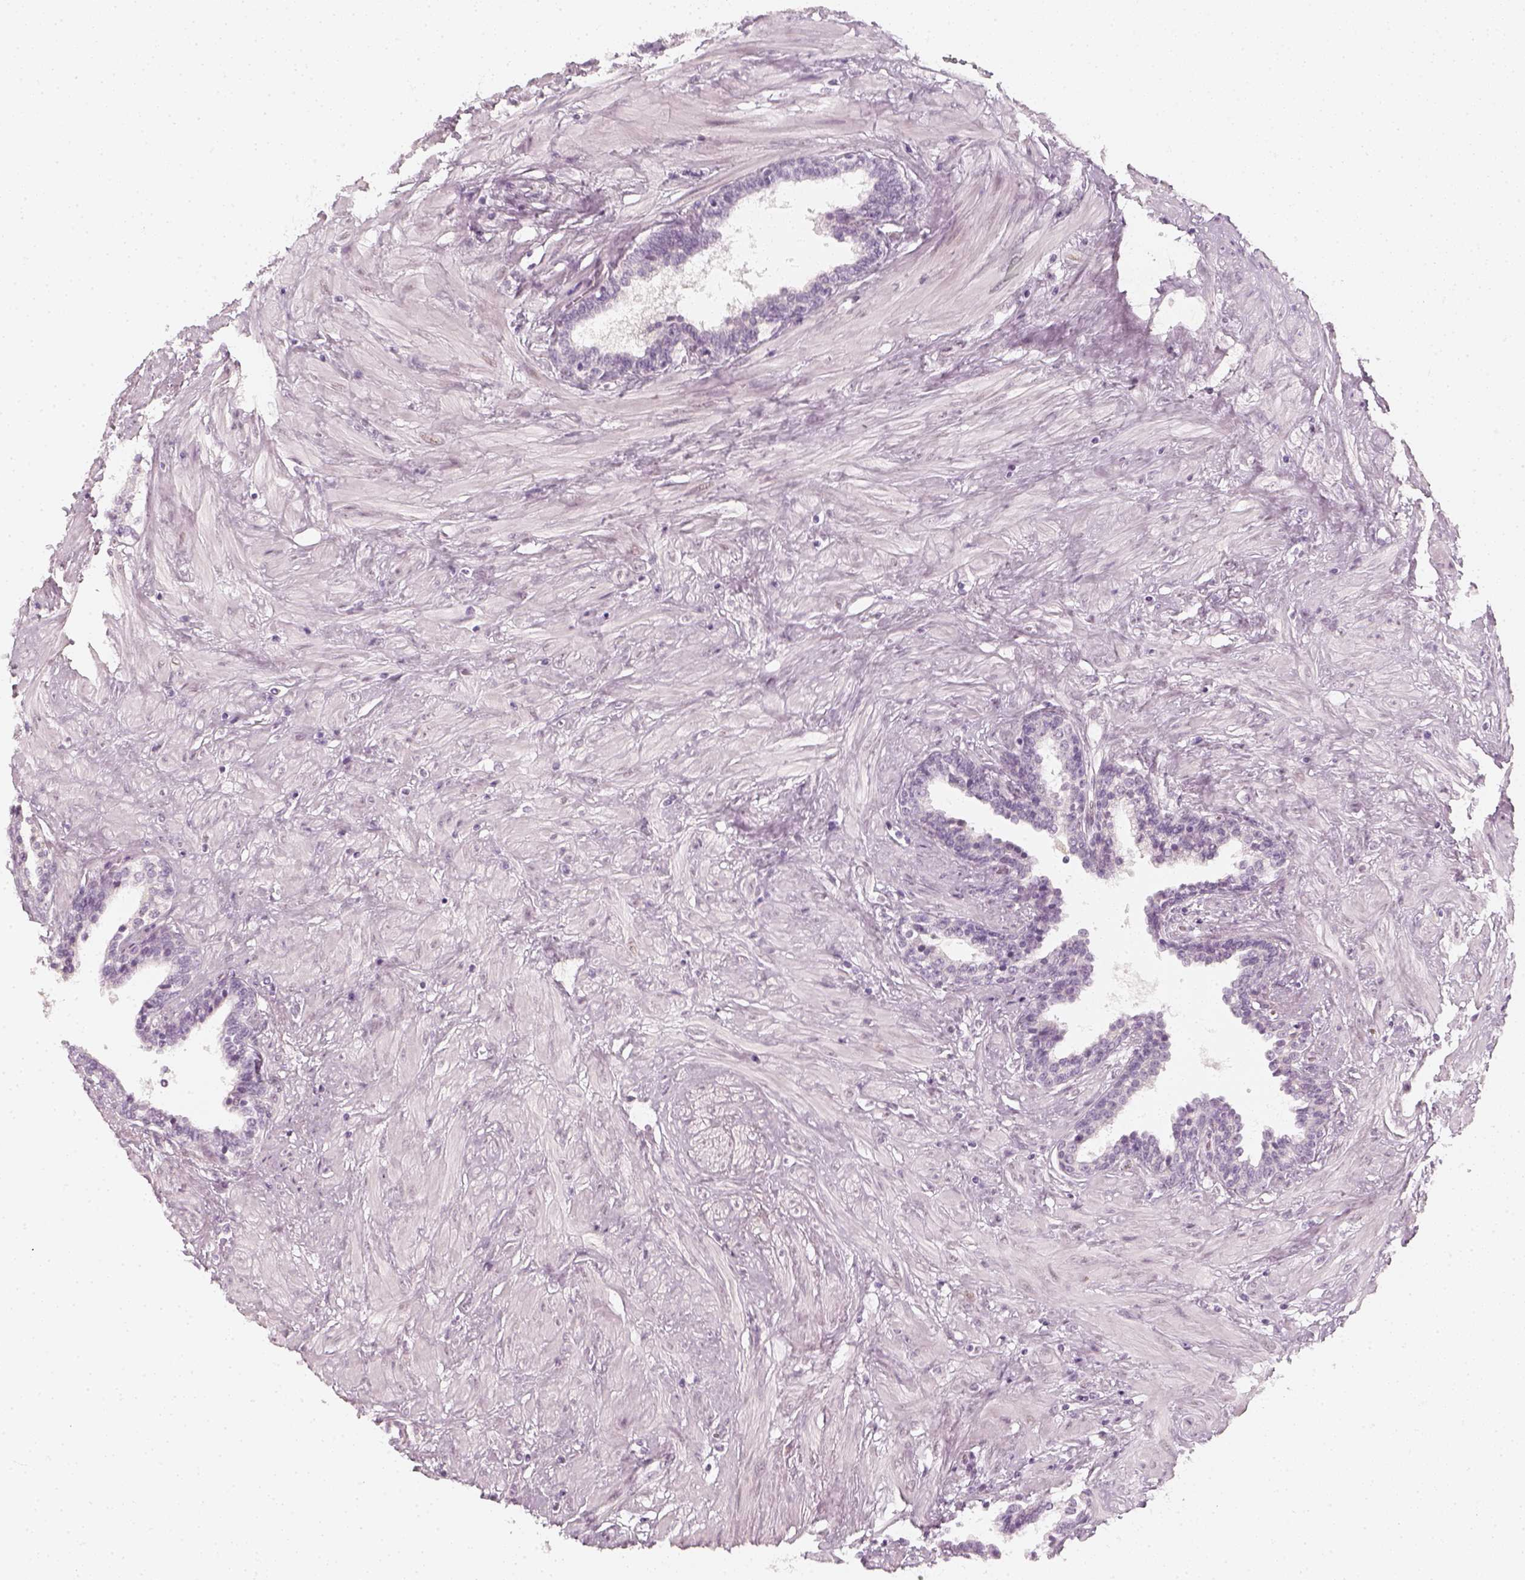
{"staining": {"intensity": "negative", "quantity": "none", "location": "none"}, "tissue": "prostate", "cell_type": "Glandular cells", "image_type": "normal", "snomed": [{"axis": "morphology", "description": "Normal tissue, NOS"}, {"axis": "topography", "description": "Prostate"}], "caption": "This is an immunohistochemistry micrograph of normal human prostate. There is no staining in glandular cells.", "gene": "KRTAP2", "patient": {"sex": "male", "age": 55}}